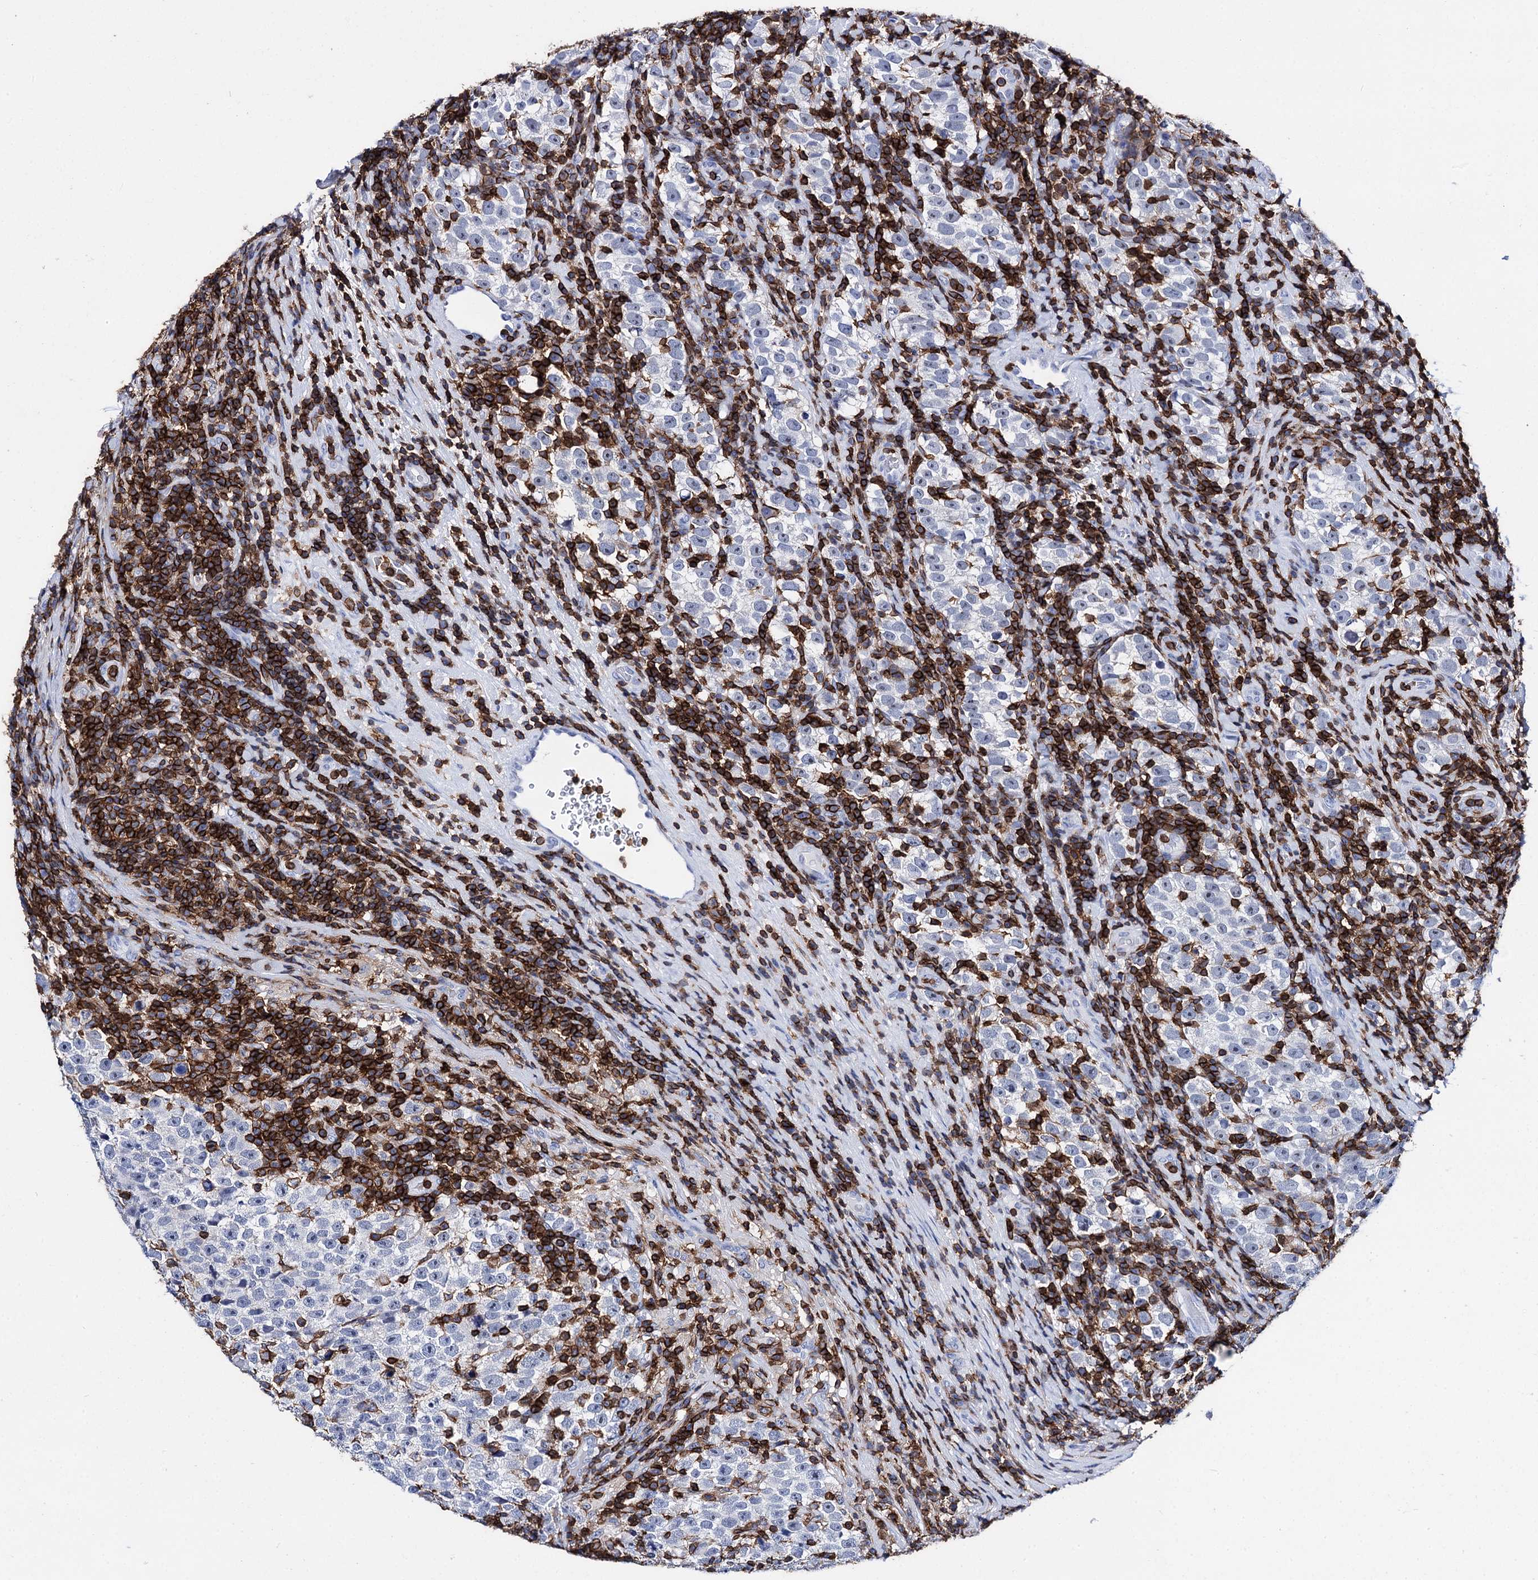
{"staining": {"intensity": "negative", "quantity": "none", "location": "none"}, "tissue": "testis cancer", "cell_type": "Tumor cells", "image_type": "cancer", "snomed": [{"axis": "morphology", "description": "Normal tissue, NOS"}, {"axis": "morphology", "description": "Seminoma, NOS"}, {"axis": "topography", "description": "Testis"}], "caption": "Protein analysis of seminoma (testis) demonstrates no significant expression in tumor cells. Nuclei are stained in blue.", "gene": "DEF6", "patient": {"sex": "male", "age": 43}}